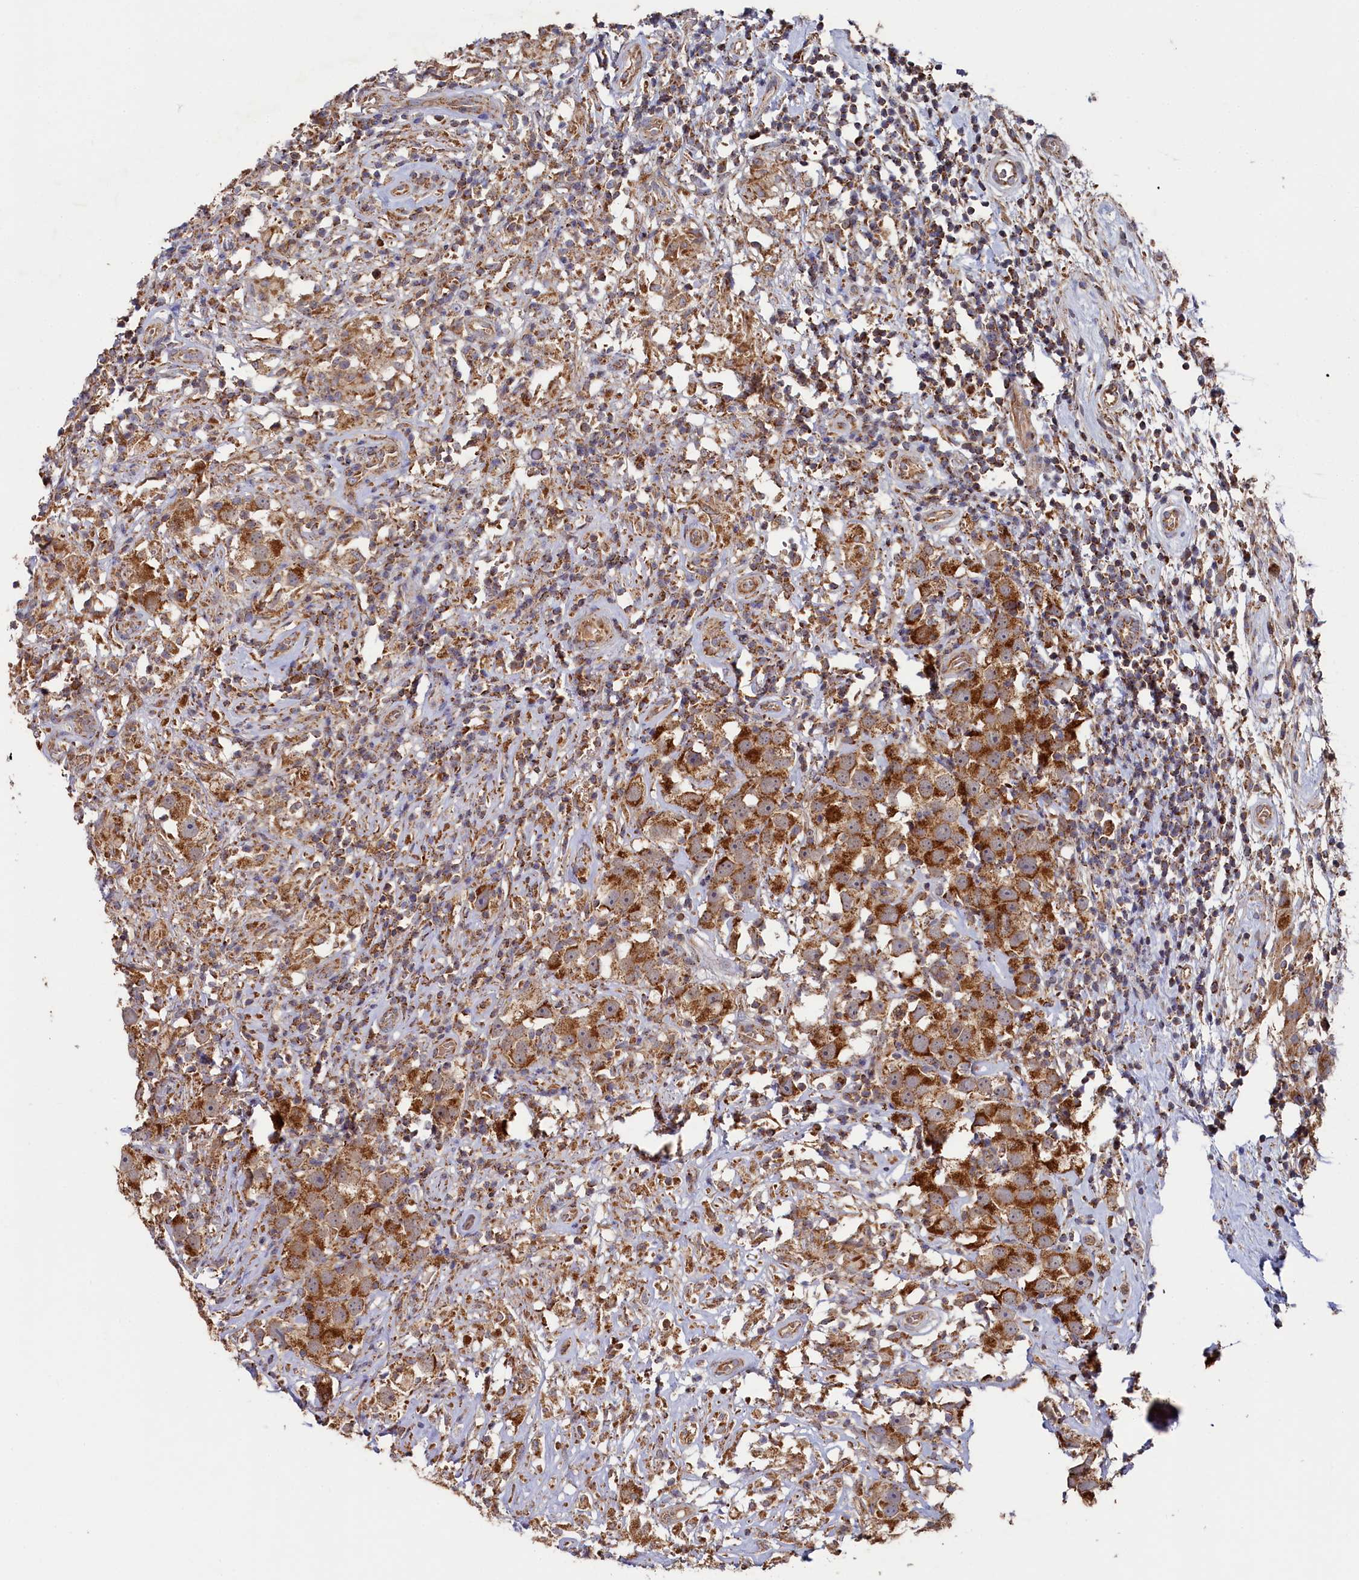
{"staining": {"intensity": "strong", "quantity": ">75%", "location": "cytoplasmic/membranous"}, "tissue": "testis cancer", "cell_type": "Tumor cells", "image_type": "cancer", "snomed": [{"axis": "morphology", "description": "Seminoma, NOS"}, {"axis": "topography", "description": "Testis"}], "caption": "High-magnification brightfield microscopy of testis cancer stained with DAB (brown) and counterstained with hematoxylin (blue). tumor cells exhibit strong cytoplasmic/membranous staining is present in about>75% of cells.", "gene": "HAUS2", "patient": {"sex": "male", "age": 49}}